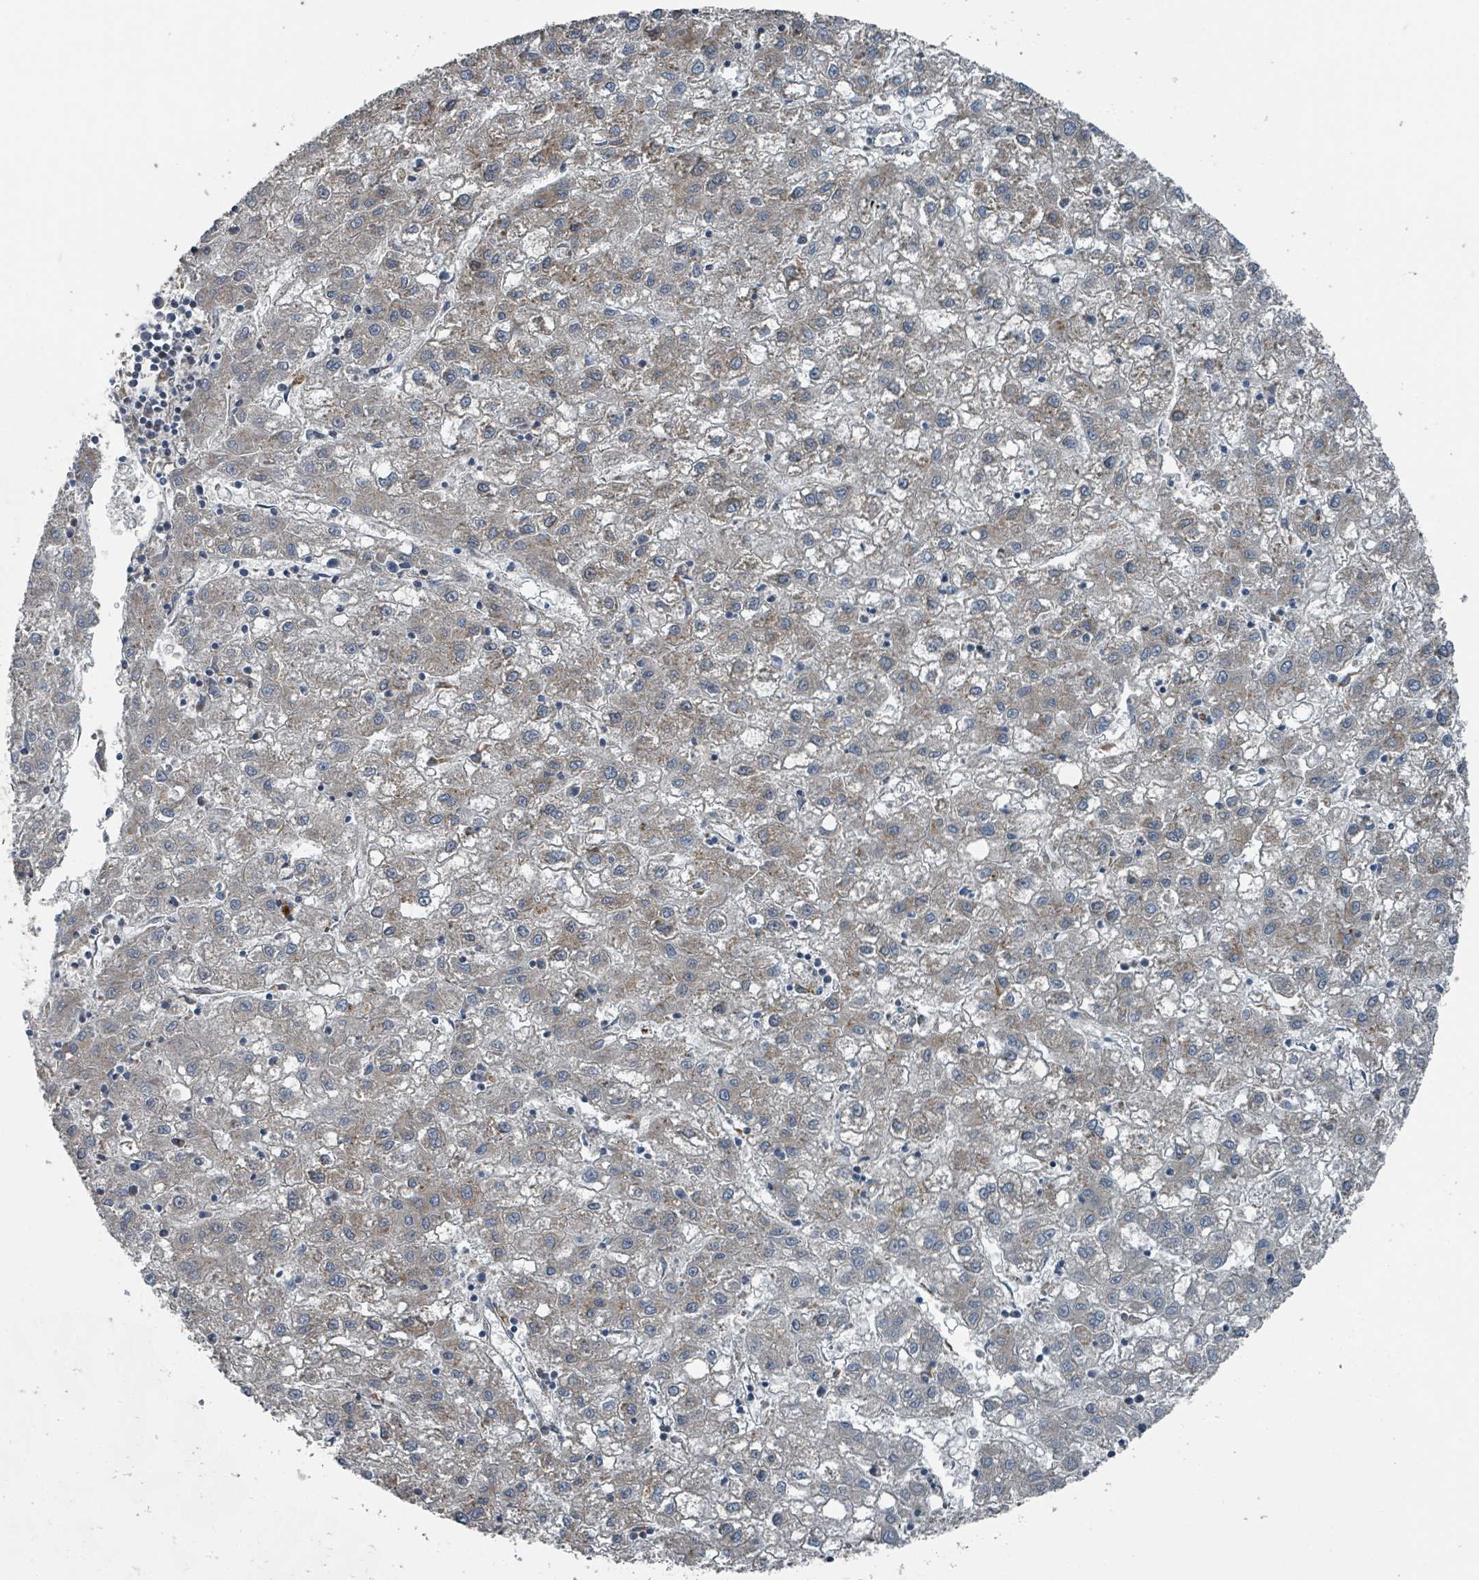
{"staining": {"intensity": "moderate", "quantity": "<25%", "location": "cytoplasmic/membranous"}, "tissue": "liver cancer", "cell_type": "Tumor cells", "image_type": "cancer", "snomed": [{"axis": "morphology", "description": "Carcinoma, Hepatocellular, NOS"}, {"axis": "topography", "description": "Liver"}], "caption": "Immunohistochemical staining of human liver cancer demonstrates low levels of moderate cytoplasmic/membranous positivity in approximately <25% of tumor cells. The staining was performed using DAB to visualize the protein expression in brown, while the nuclei were stained in blue with hematoxylin (Magnification: 20x).", "gene": "DIPK2A", "patient": {"sex": "male", "age": 72}}